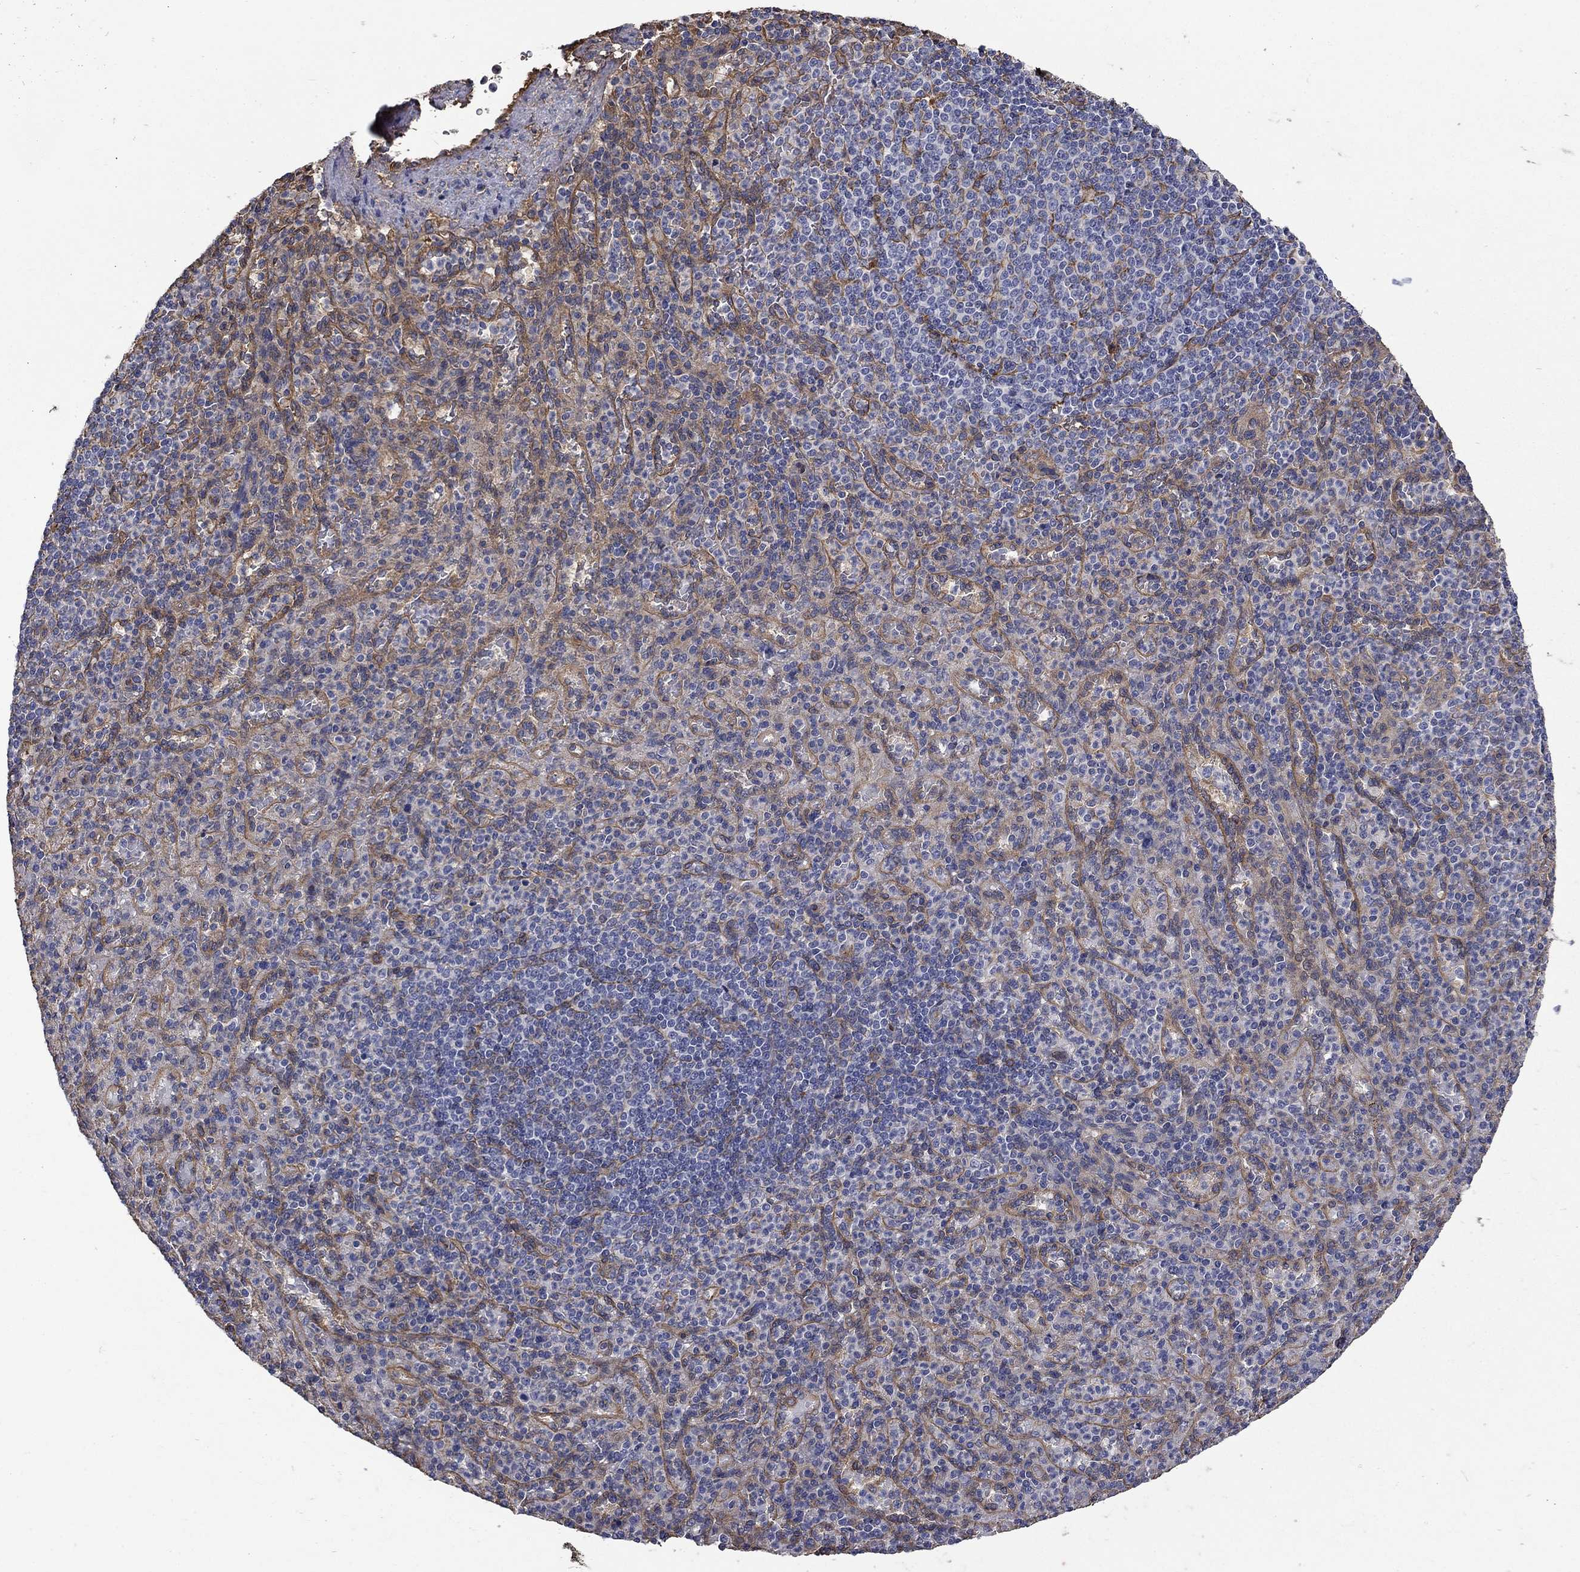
{"staining": {"intensity": "negative", "quantity": "none", "location": "none"}, "tissue": "spleen", "cell_type": "Cells in red pulp", "image_type": "normal", "snomed": [{"axis": "morphology", "description": "Normal tissue, NOS"}, {"axis": "topography", "description": "Spleen"}], "caption": "The image demonstrates no staining of cells in red pulp in normal spleen. (Brightfield microscopy of DAB (3,3'-diaminobenzidine) IHC at high magnification).", "gene": "DPYSL2", "patient": {"sex": "female", "age": 74}}